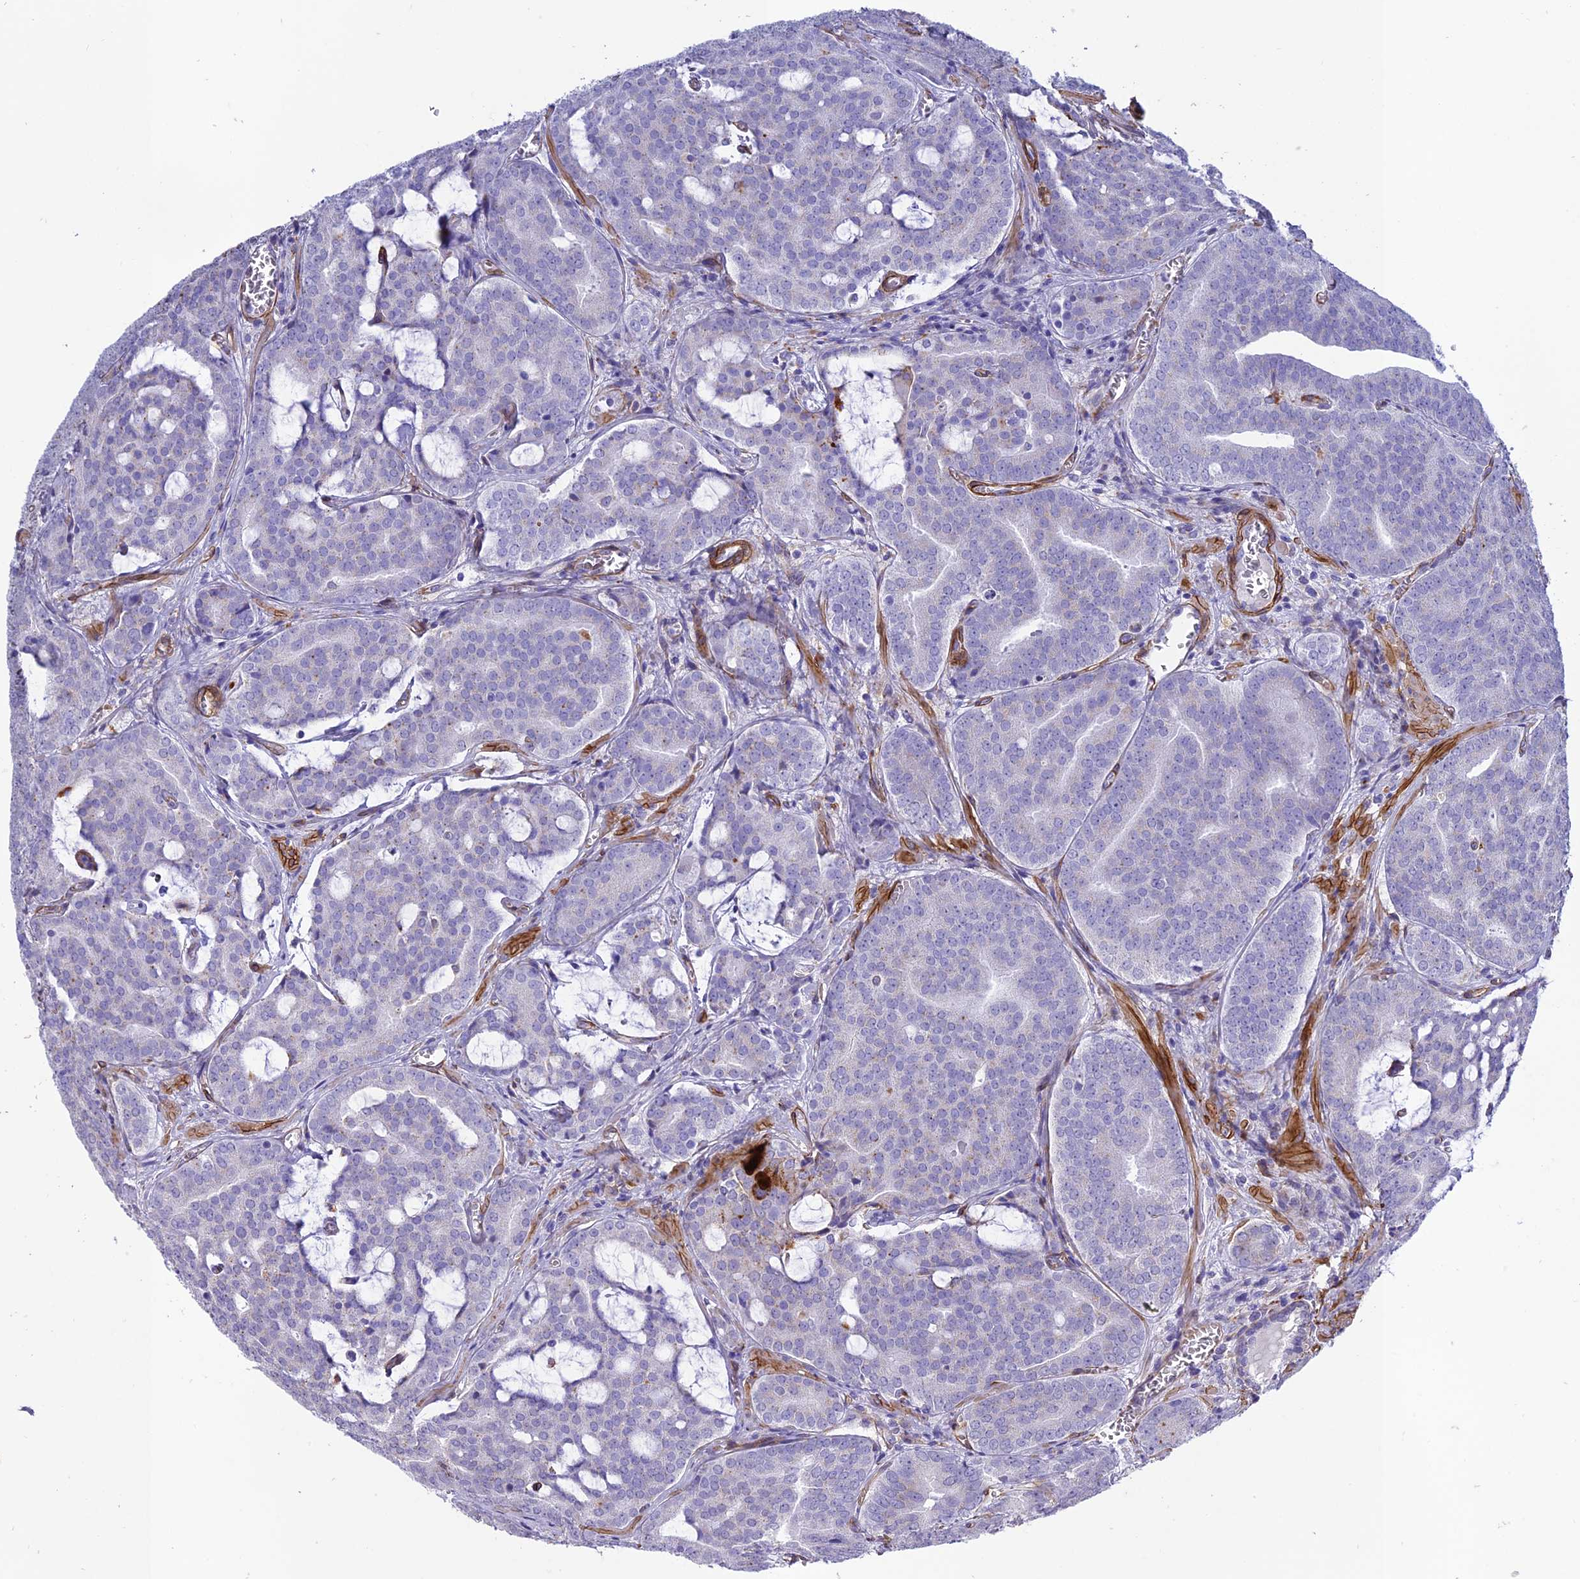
{"staining": {"intensity": "negative", "quantity": "none", "location": "none"}, "tissue": "prostate cancer", "cell_type": "Tumor cells", "image_type": "cancer", "snomed": [{"axis": "morphology", "description": "Adenocarcinoma, High grade"}, {"axis": "topography", "description": "Prostate"}], "caption": "Prostate cancer stained for a protein using immunohistochemistry (IHC) displays no positivity tumor cells.", "gene": "TNS1", "patient": {"sex": "male", "age": 55}}